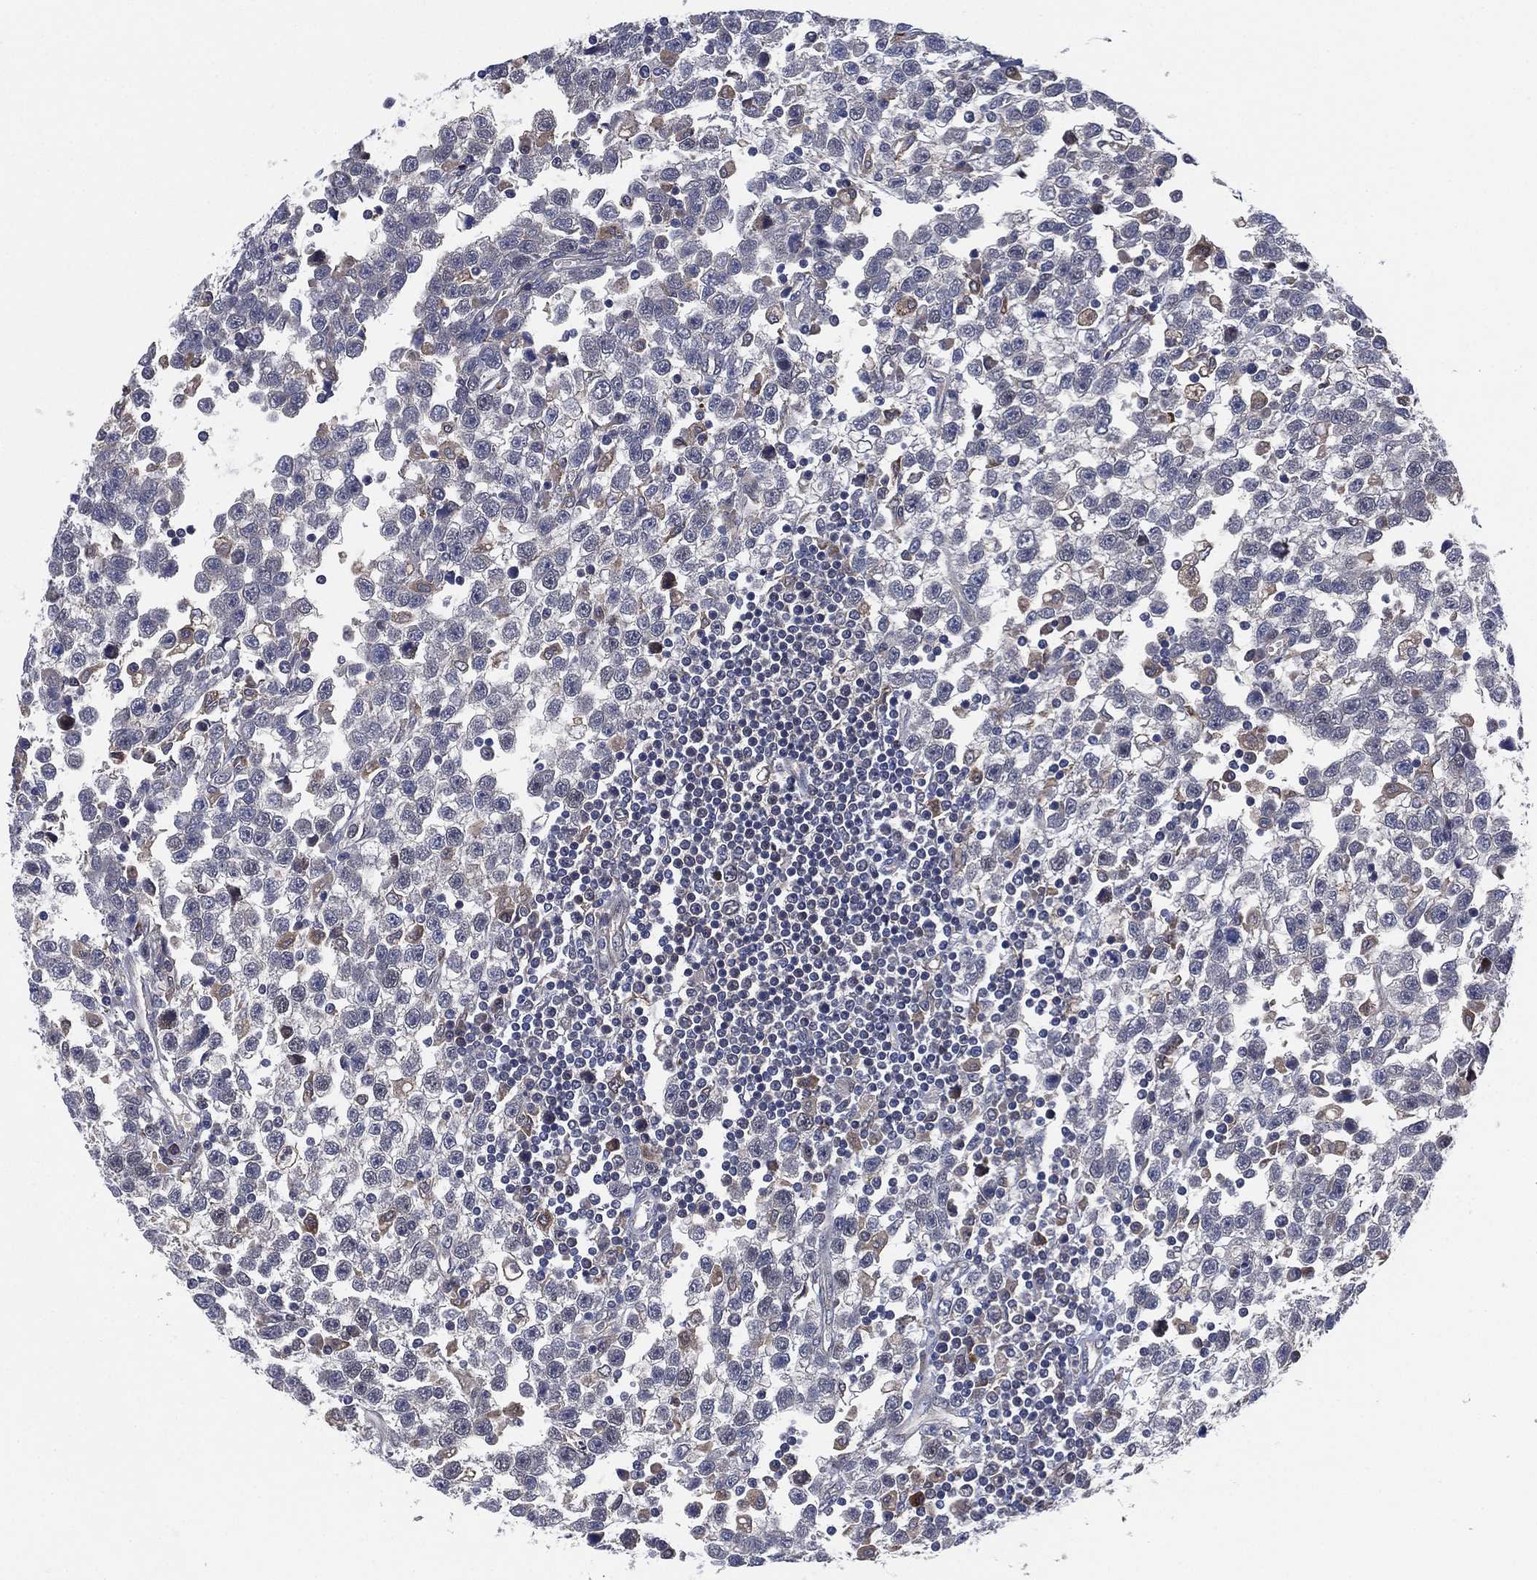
{"staining": {"intensity": "negative", "quantity": "none", "location": "none"}, "tissue": "testis cancer", "cell_type": "Tumor cells", "image_type": "cancer", "snomed": [{"axis": "morphology", "description": "Seminoma, NOS"}, {"axis": "topography", "description": "Testis"}], "caption": "Micrograph shows no protein positivity in tumor cells of seminoma (testis) tissue.", "gene": "FES", "patient": {"sex": "male", "age": 34}}